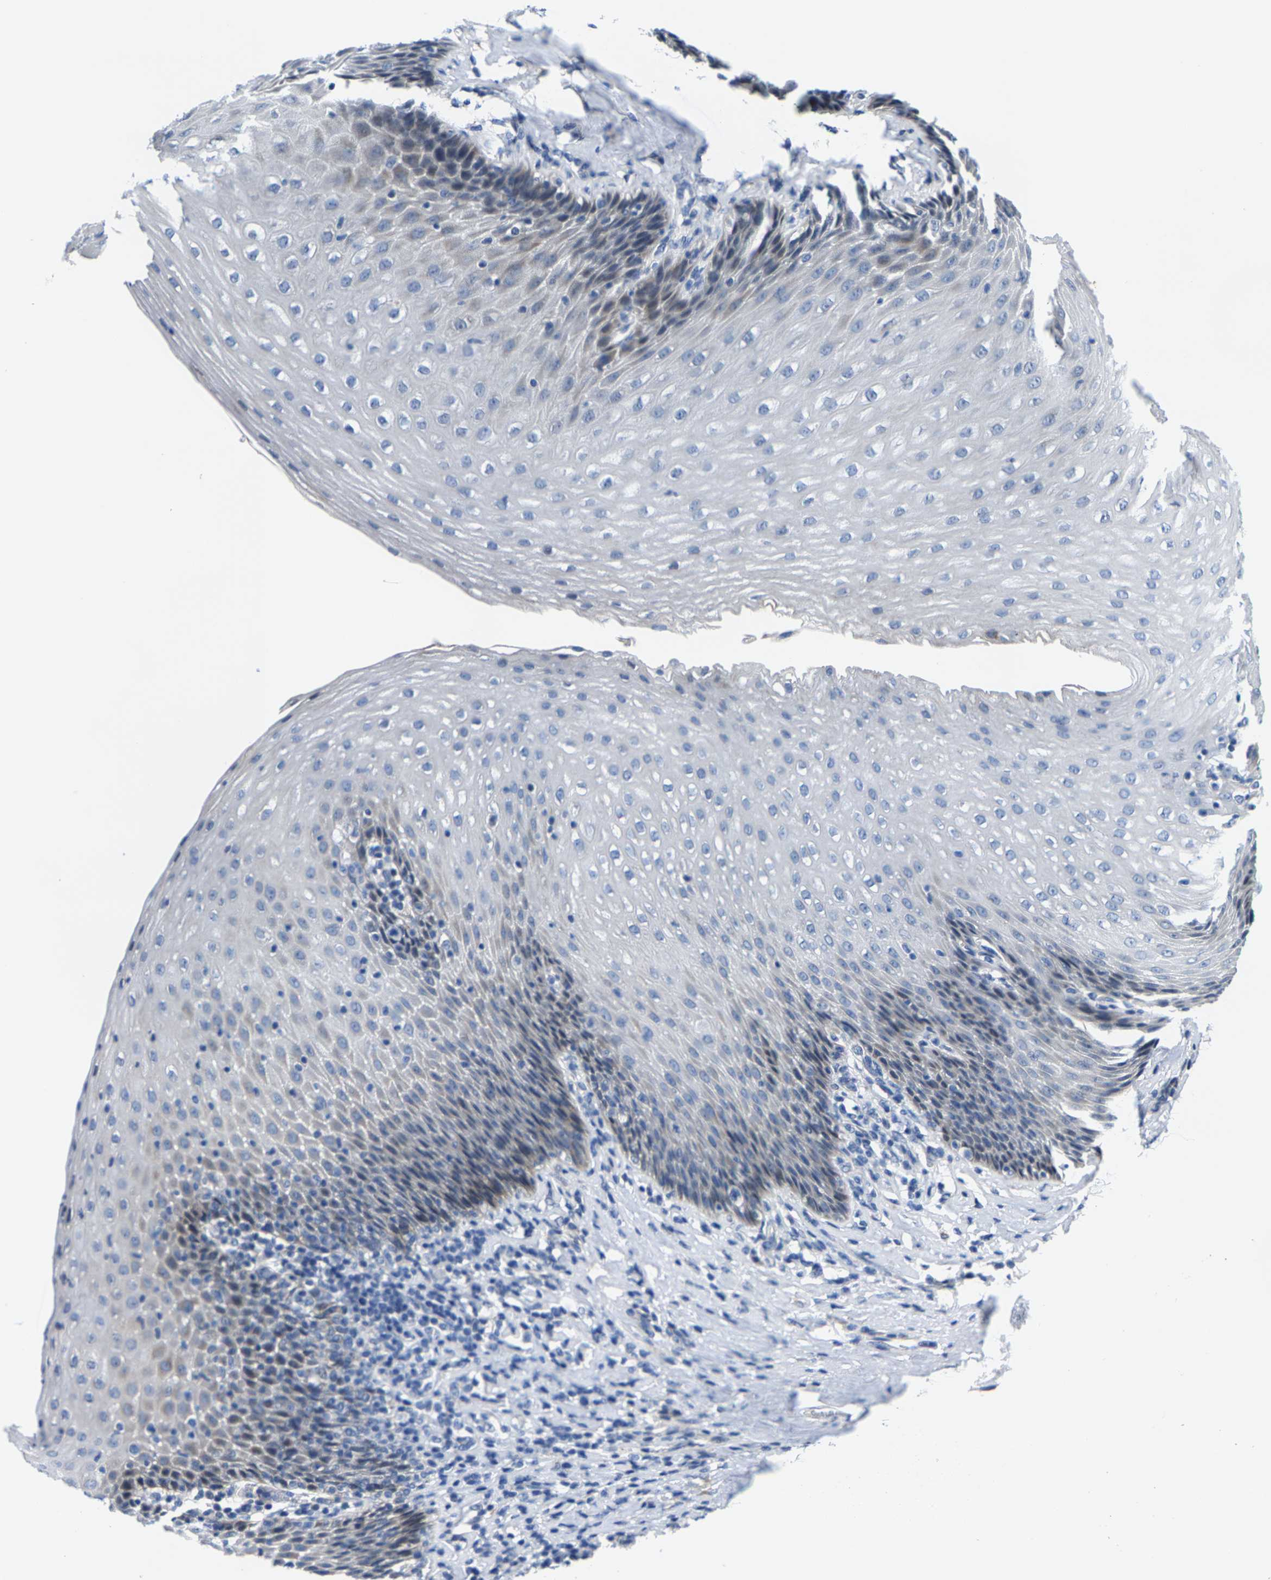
{"staining": {"intensity": "negative", "quantity": "none", "location": "none"}, "tissue": "esophagus", "cell_type": "Squamous epithelial cells", "image_type": "normal", "snomed": [{"axis": "morphology", "description": "Normal tissue, NOS"}, {"axis": "topography", "description": "Esophagus"}], "caption": "IHC image of normal esophagus stained for a protein (brown), which exhibits no expression in squamous epithelial cells.", "gene": "KLHL1", "patient": {"sex": "female", "age": 61}}